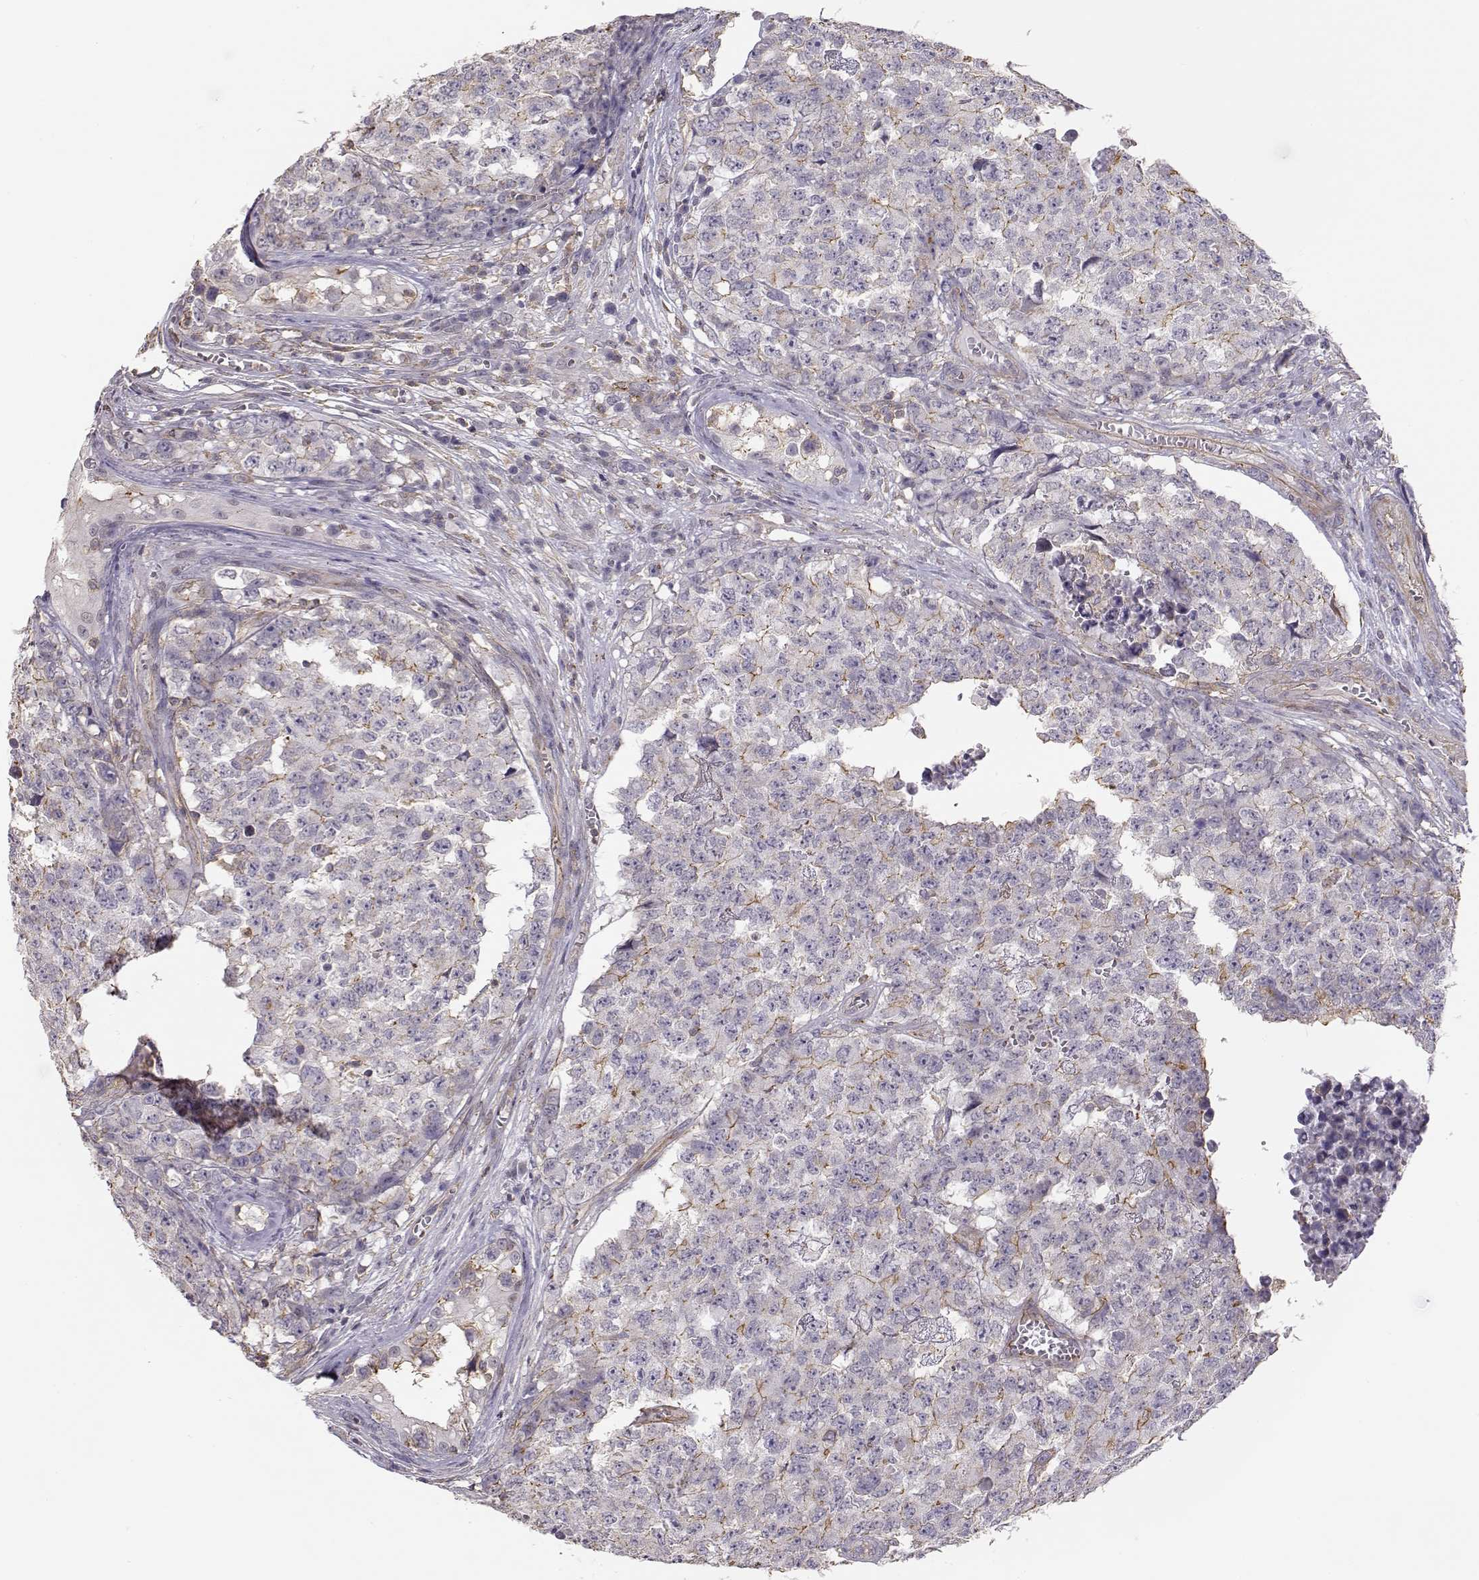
{"staining": {"intensity": "moderate", "quantity": "<25%", "location": "cytoplasmic/membranous"}, "tissue": "testis cancer", "cell_type": "Tumor cells", "image_type": "cancer", "snomed": [{"axis": "morphology", "description": "Carcinoma, Embryonal, NOS"}, {"axis": "topography", "description": "Testis"}], "caption": "Protein staining shows moderate cytoplasmic/membranous expression in about <25% of tumor cells in testis cancer. Immunohistochemistry (ihc) stains the protein of interest in brown and the nuclei are stained blue.", "gene": "DAPL1", "patient": {"sex": "male", "age": 23}}